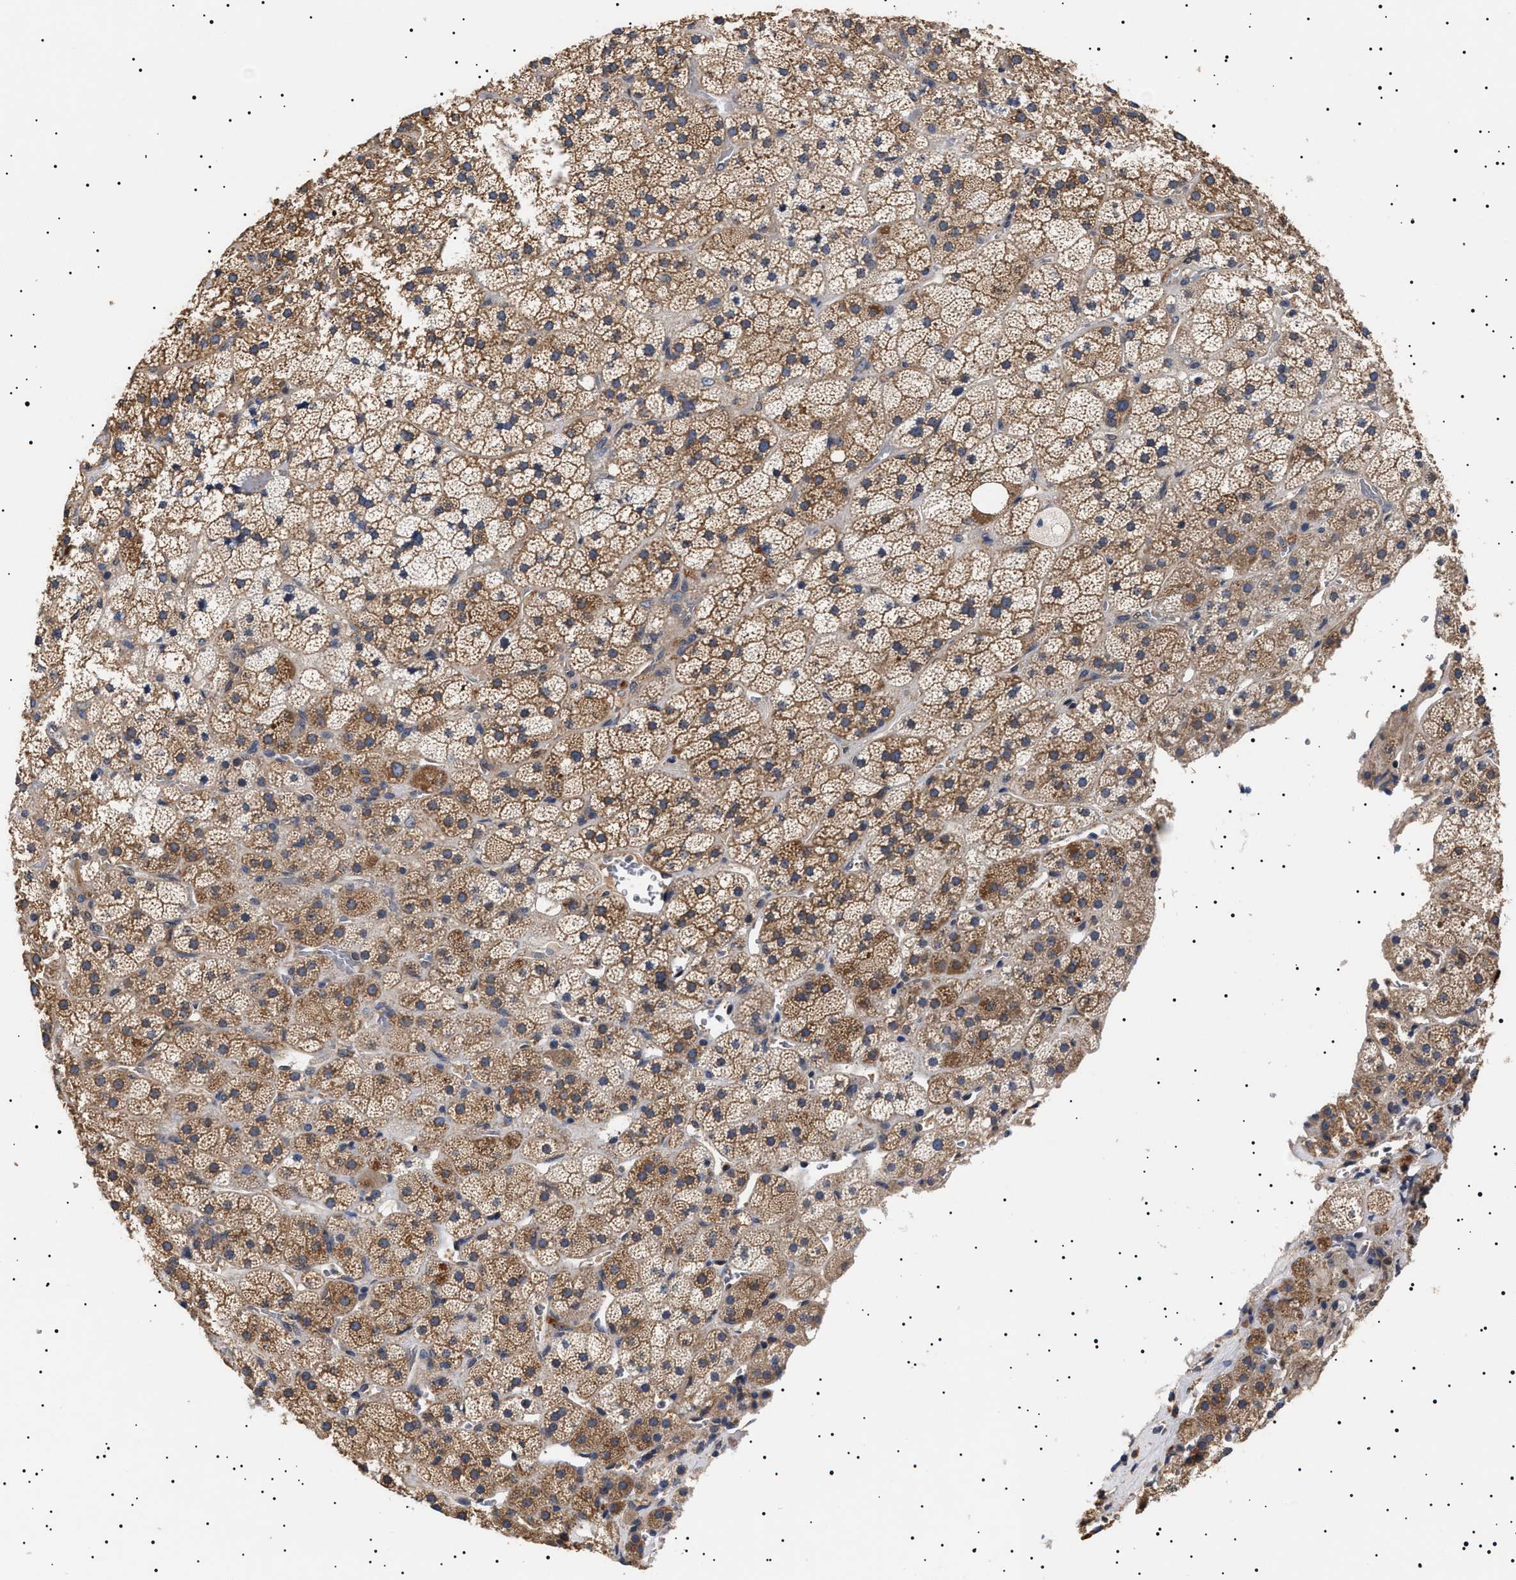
{"staining": {"intensity": "moderate", "quantity": ">75%", "location": "cytoplasmic/membranous"}, "tissue": "adrenal gland", "cell_type": "Glandular cells", "image_type": "normal", "snomed": [{"axis": "morphology", "description": "Normal tissue, NOS"}, {"axis": "topography", "description": "Adrenal gland"}], "caption": "Benign adrenal gland shows moderate cytoplasmic/membranous expression in approximately >75% of glandular cells (IHC, brightfield microscopy, high magnification)..", "gene": "KRBA1", "patient": {"sex": "male", "age": 57}}